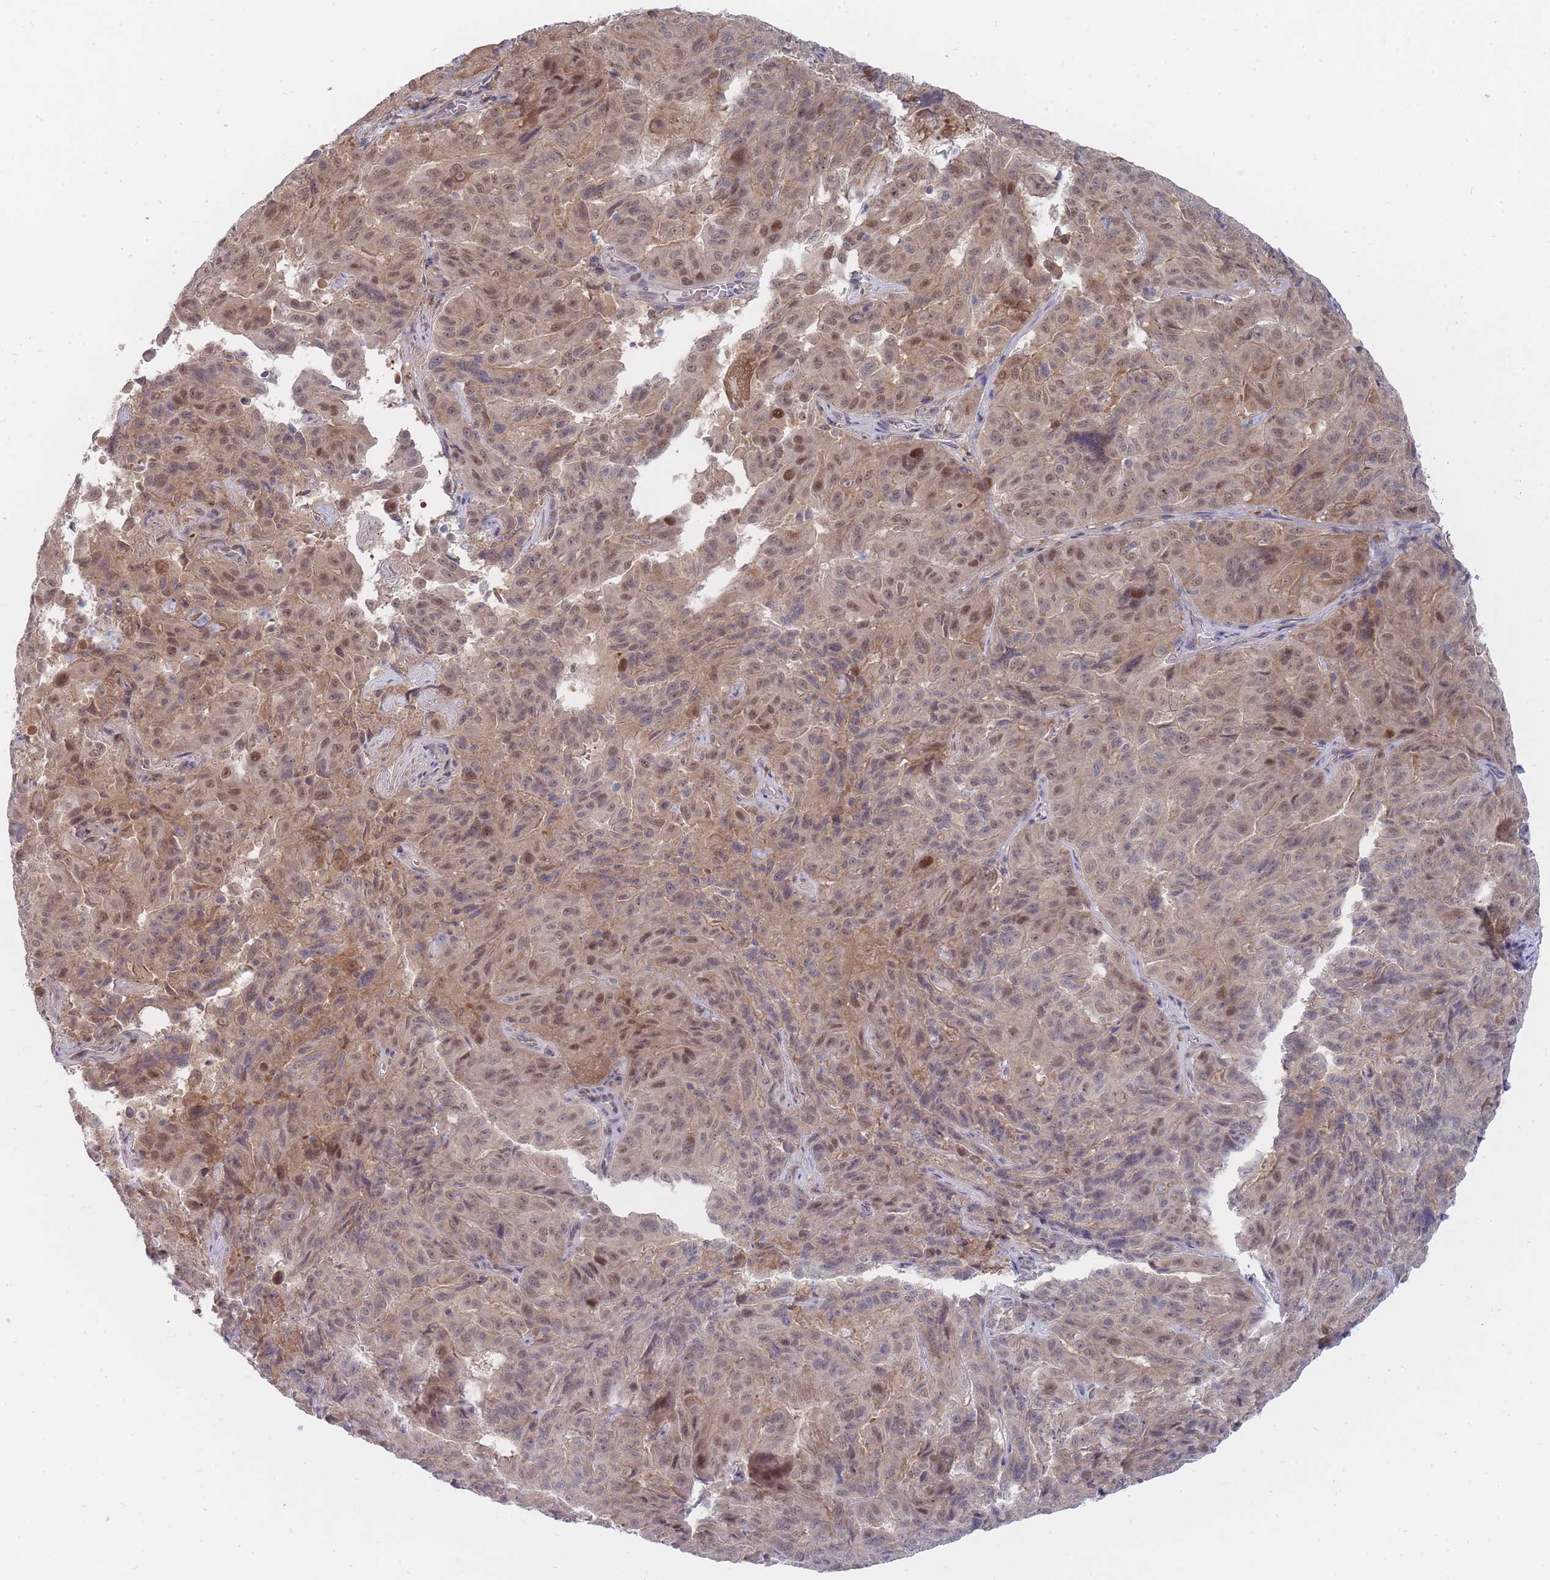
{"staining": {"intensity": "weak", "quantity": "25%-75%", "location": "nuclear"}, "tissue": "pancreatic cancer", "cell_type": "Tumor cells", "image_type": "cancer", "snomed": [{"axis": "morphology", "description": "Adenocarcinoma, NOS"}, {"axis": "topography", "description": "Pancreas"}], "caption": "Pancreatic cancer (adenocarcinoma) stained with DAB (3,3'-diaminobenzidine) immunohistochemistry (IHC) demonstrates low levels of weak nuclear expression in approximately 25%-75% of tumor cells.", "gene": "GINS1", "patient": {"sex": "male", "age": 63}}